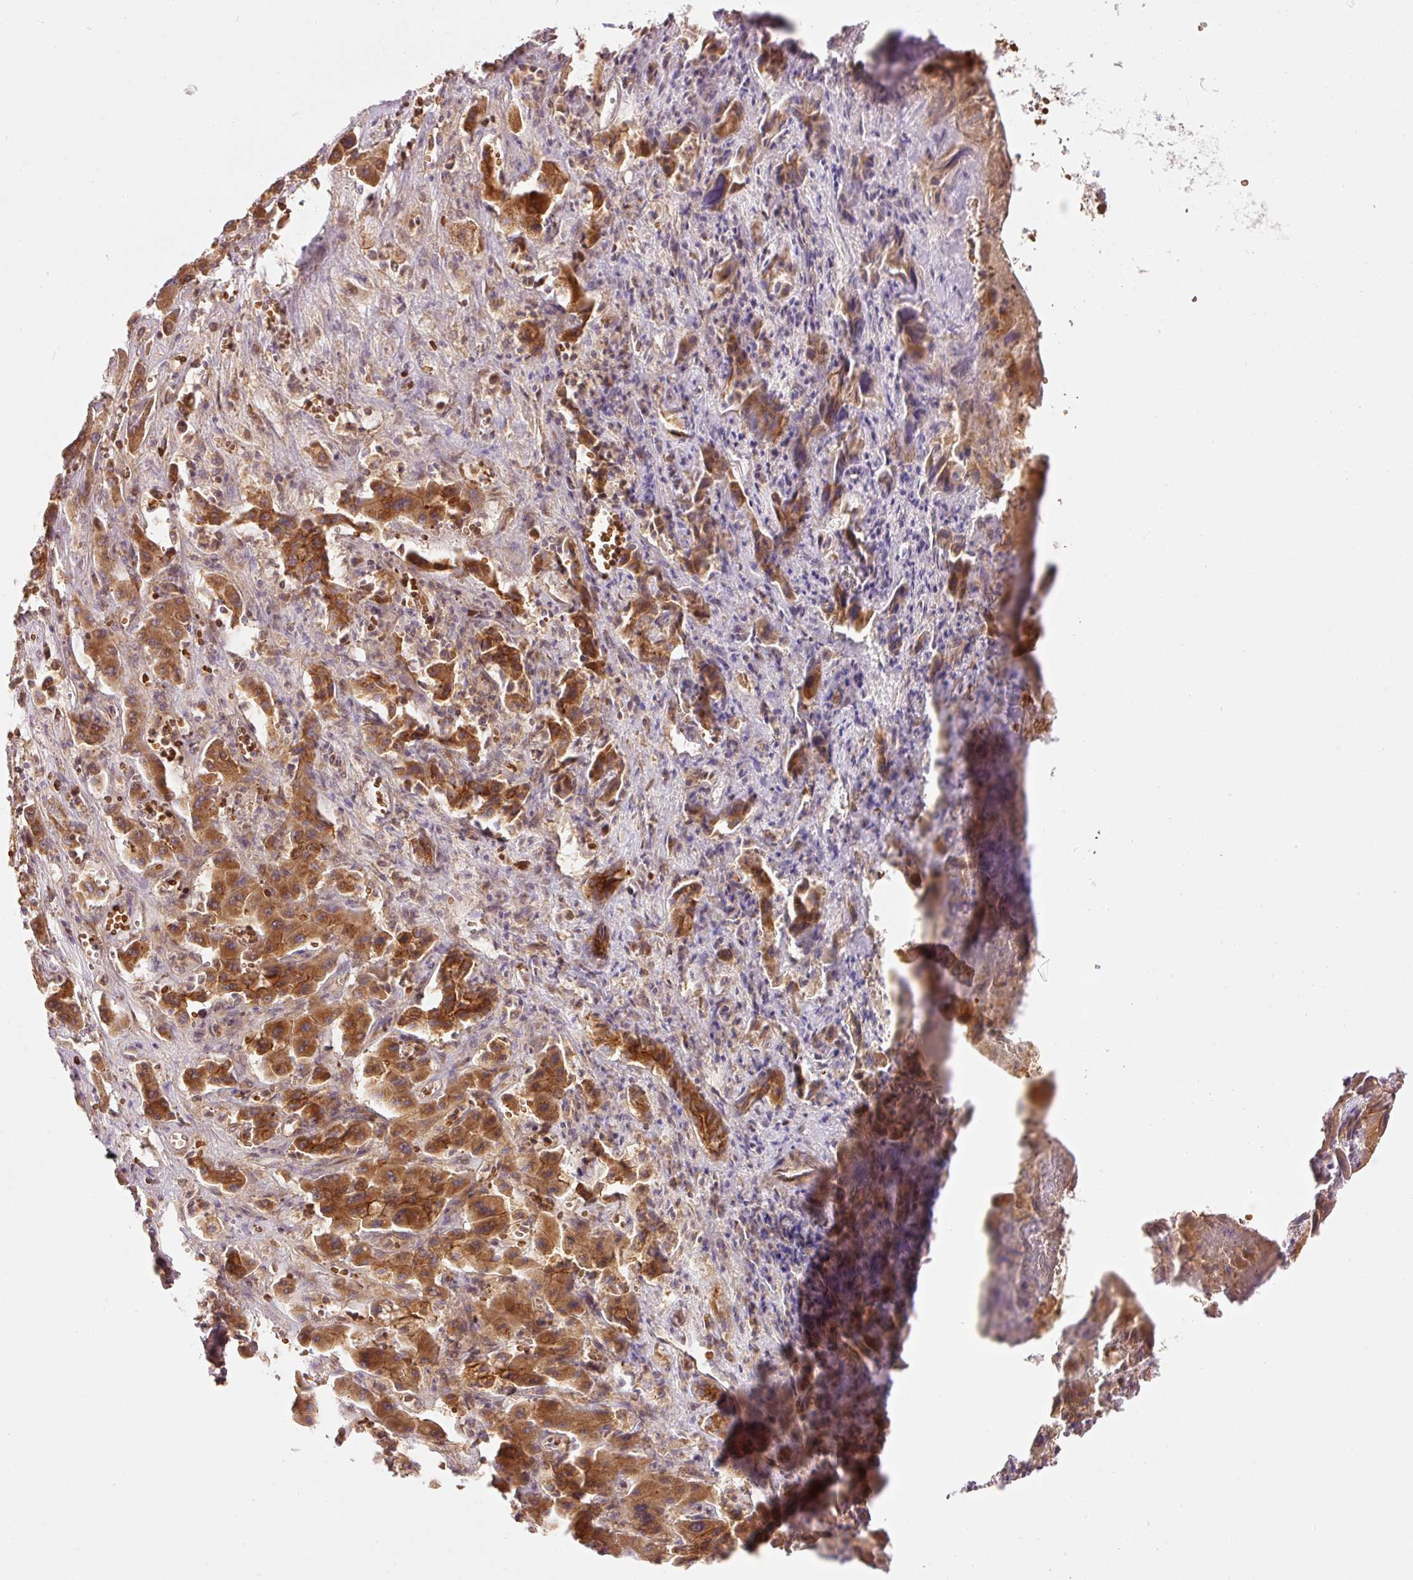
{"staining": {"intensity": "moderate", "quantity": ">75%", "location": "cytoplasmic/membranous"}, "tissue": "liver cancer", "cell_type": "Tumor cells", "image_type": "cancer", "snomed": [{"axis": "morphology", "description": "Cholangiocarcinoma"}, {"axis": "topography", "description": "Liver"}], "caption": "Liver cholangiocarcinoma stained for a protein demonstrates moderate cytoplasmic/membranous positivity in tumor cells.", "gene": "ADCY4", "patient": {"sex": "male", "age": 67}}